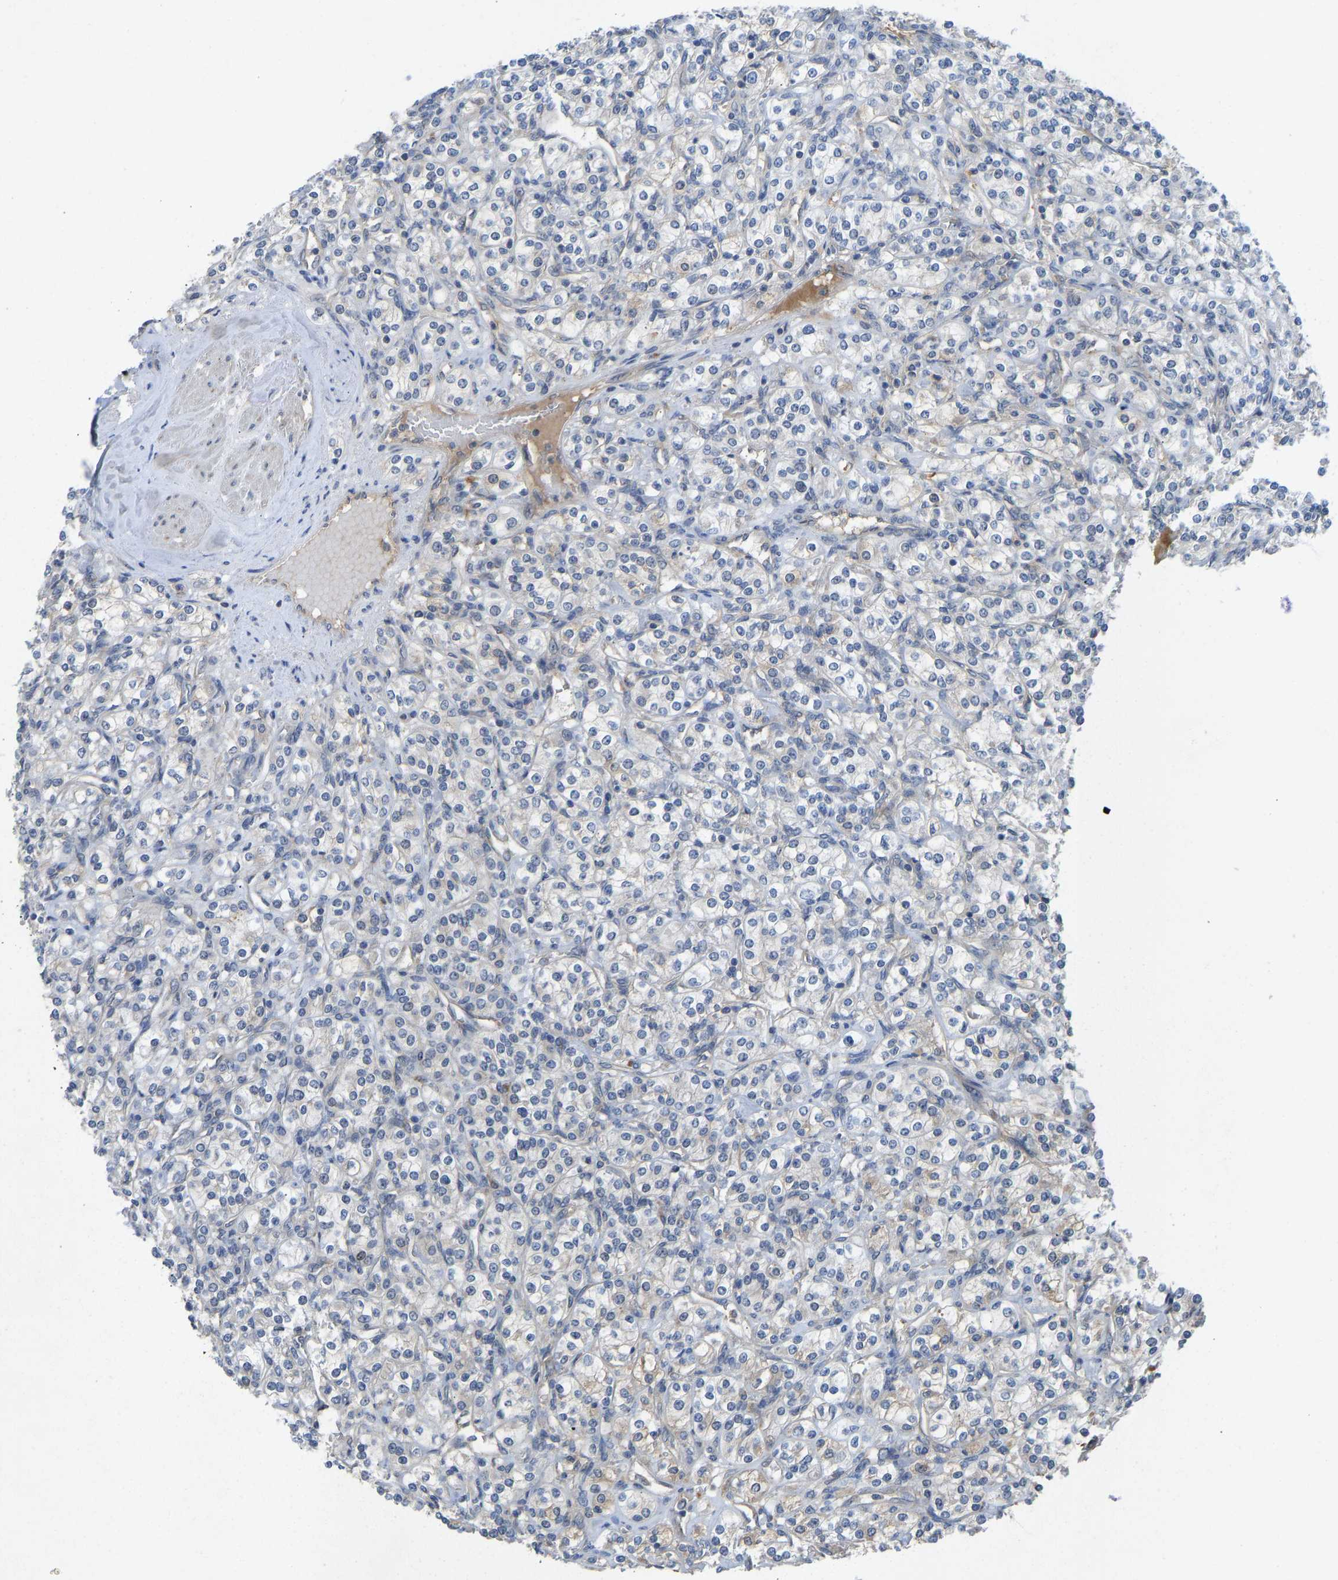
{"staining": {"intensity": "negative", "quantity": "none", "location": "none"}, "tissue": "renal cancer", "cell_type": "Tumor cells", "image_type": "cancer", "snomed": [{"axis": "morphology", "description": "Adenocarcinoma, NOS"}, {"axis": "topography", "description": "Kidney"}], "caption": "This micrograph is of renal cancer stained with immunohistochemistry (IHC) to label a protein in brown with the nuclei are counter-stained blue. There is no expression in tumor cells.", "gene": "ZNF251", "patient": {"sex": "male", "age": 77}}